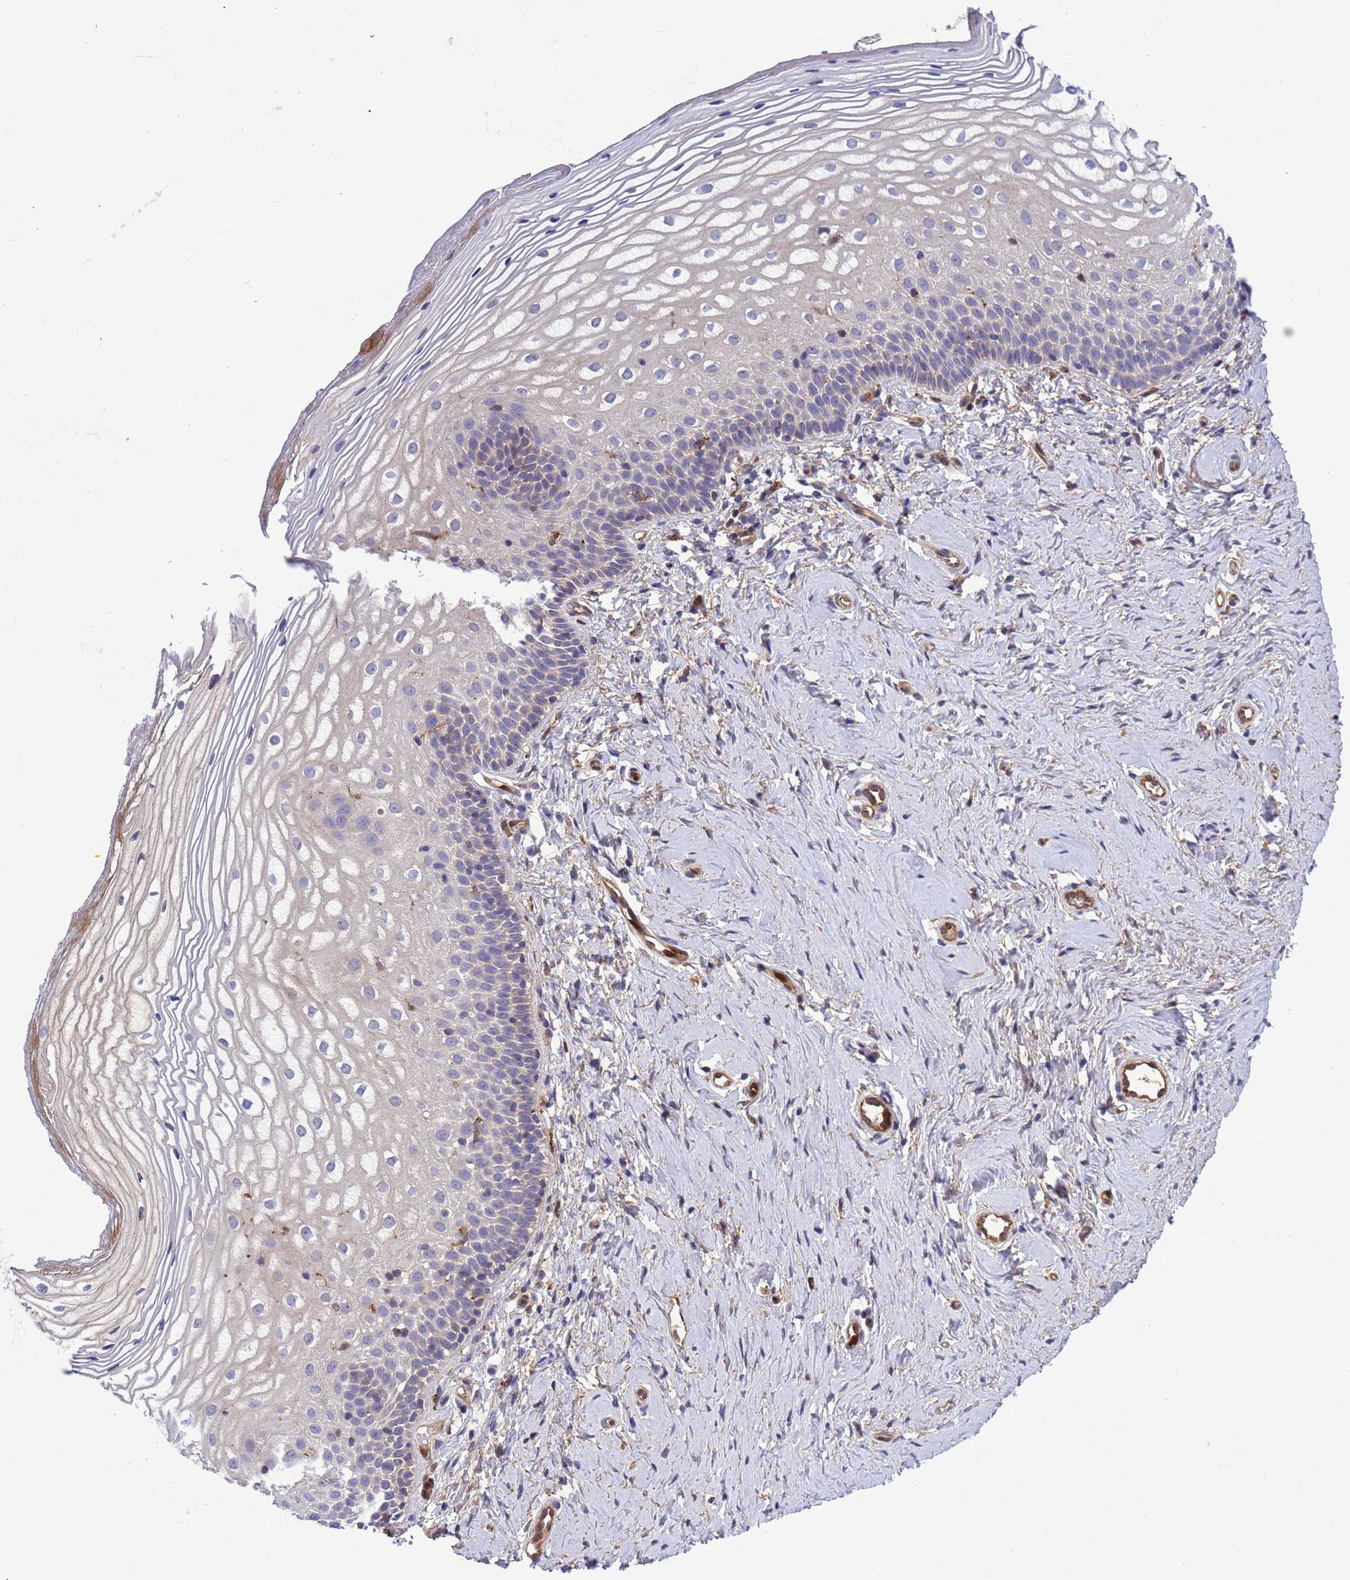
{"staining": {"intensity": "moderate", "quantity": "<25%", "location": "cytoplasmic/membranous"}, "tissue": "vagina", "cell_type": "Squamous epithelial cells", "image_type": "normal", "snomed": [{"axis": "morphology", "description": "Normal tissue, NOS"}, {"axis": "topography", "description": "Vagina"}], "caption": "Squamous epithelial cells show moderate cytoplasmic/membranous staining in about <25% of cells in benign vagina.", "gene": "FOXRED1", "patient": {"sex": "female", "age": 56}}